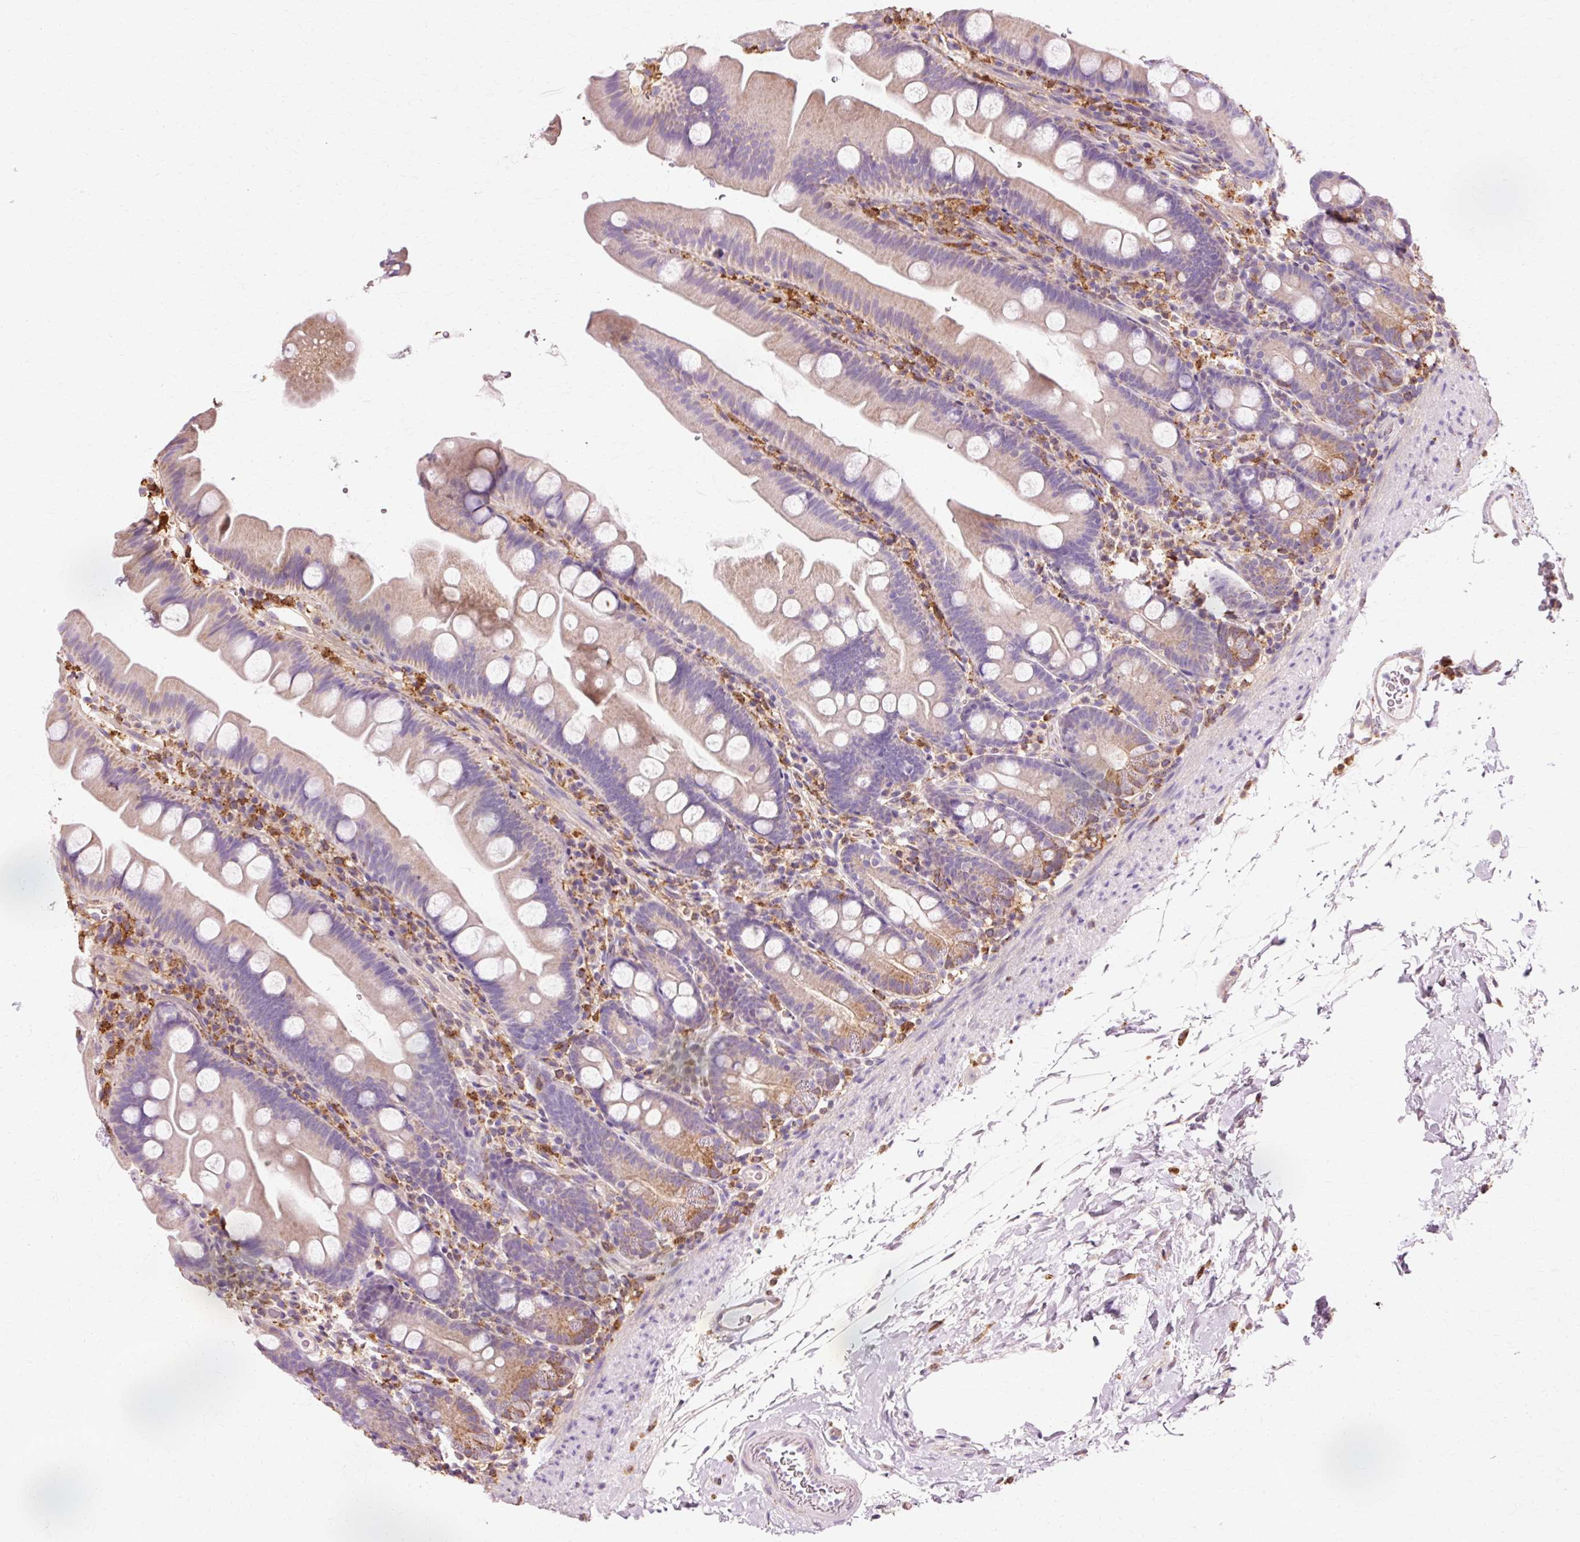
{"staining": {"intensity": "moderate", "quantity": "<25%", "location": "cytoplasmic/membranous"}, "tissue": "small intestine", "cell_type": "Glandular cells", "image_type": "normal", "snomed": [{"axis": "morphology", "description": "Normal tissue, NOS"}, {"axis": "topography", "description": "Small intestine"}], "caption": "Immunohistochemical staining of unremarkable human small intestine displays moderate cytoplasmic/membranous protein expression in about <25% of glandular cells.", "gene": "GPX1", "patient": {"sex": "female", "age": 68}}